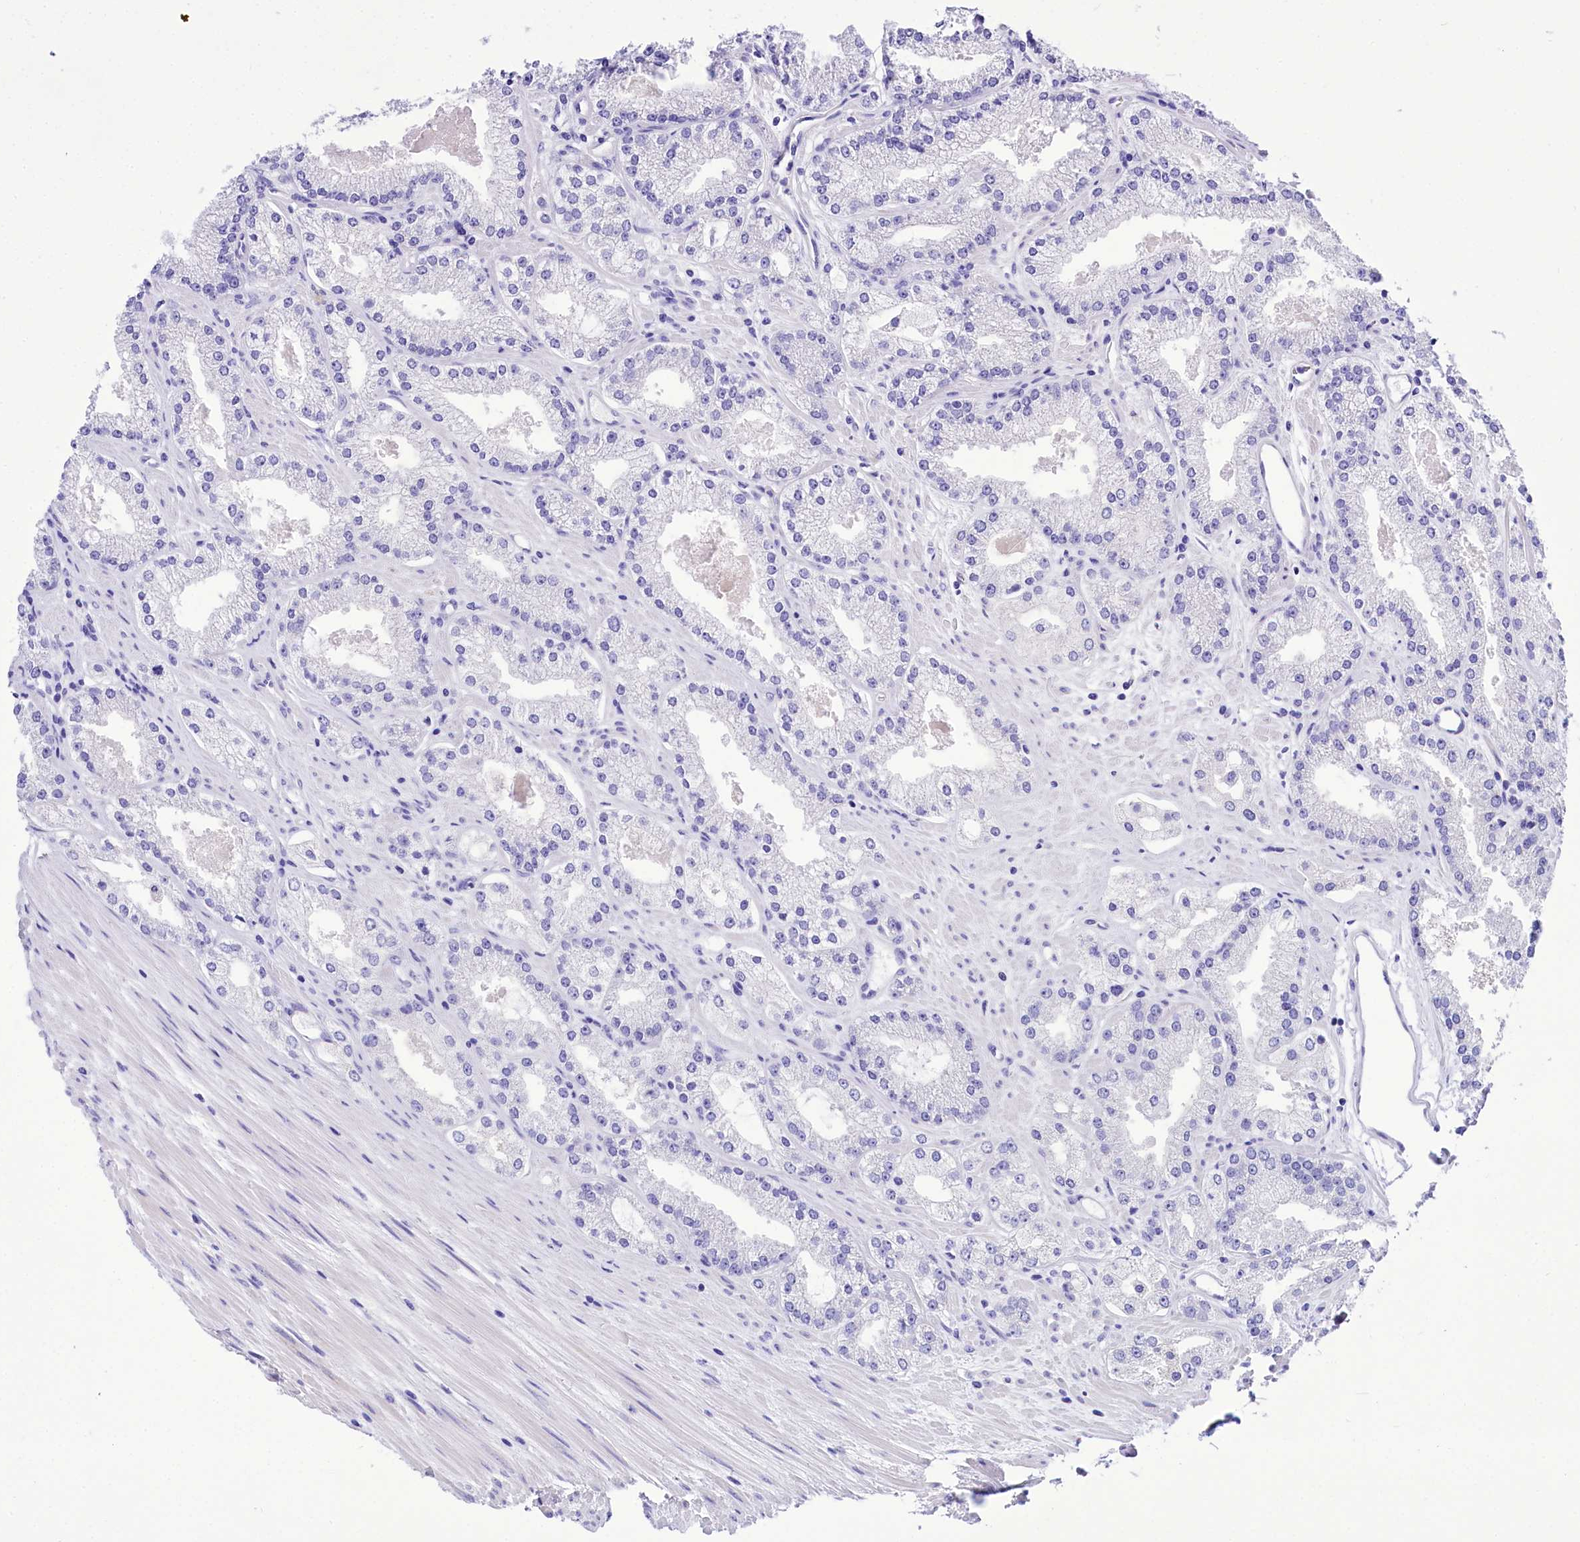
{"staining": {"intensity": "negative", "quantity": "none", "location": "none"}, "tissue": "prostate cancer", "cell_type": "Tumor cells", "image_type": "cancer", "snomed": [{"axis": "morphology", "description": "Adenocarcinoma, Low grade"}, {"axis": "topography", "description": "Prostate"}], "caption": "A high-resolution micrograph shows immunohistochemistry staining of prostate cancer, which demonstrates no significant positivity in tumor cells.", "gene": "TTC36", "patient": {"sex": "male", "age": 69}}